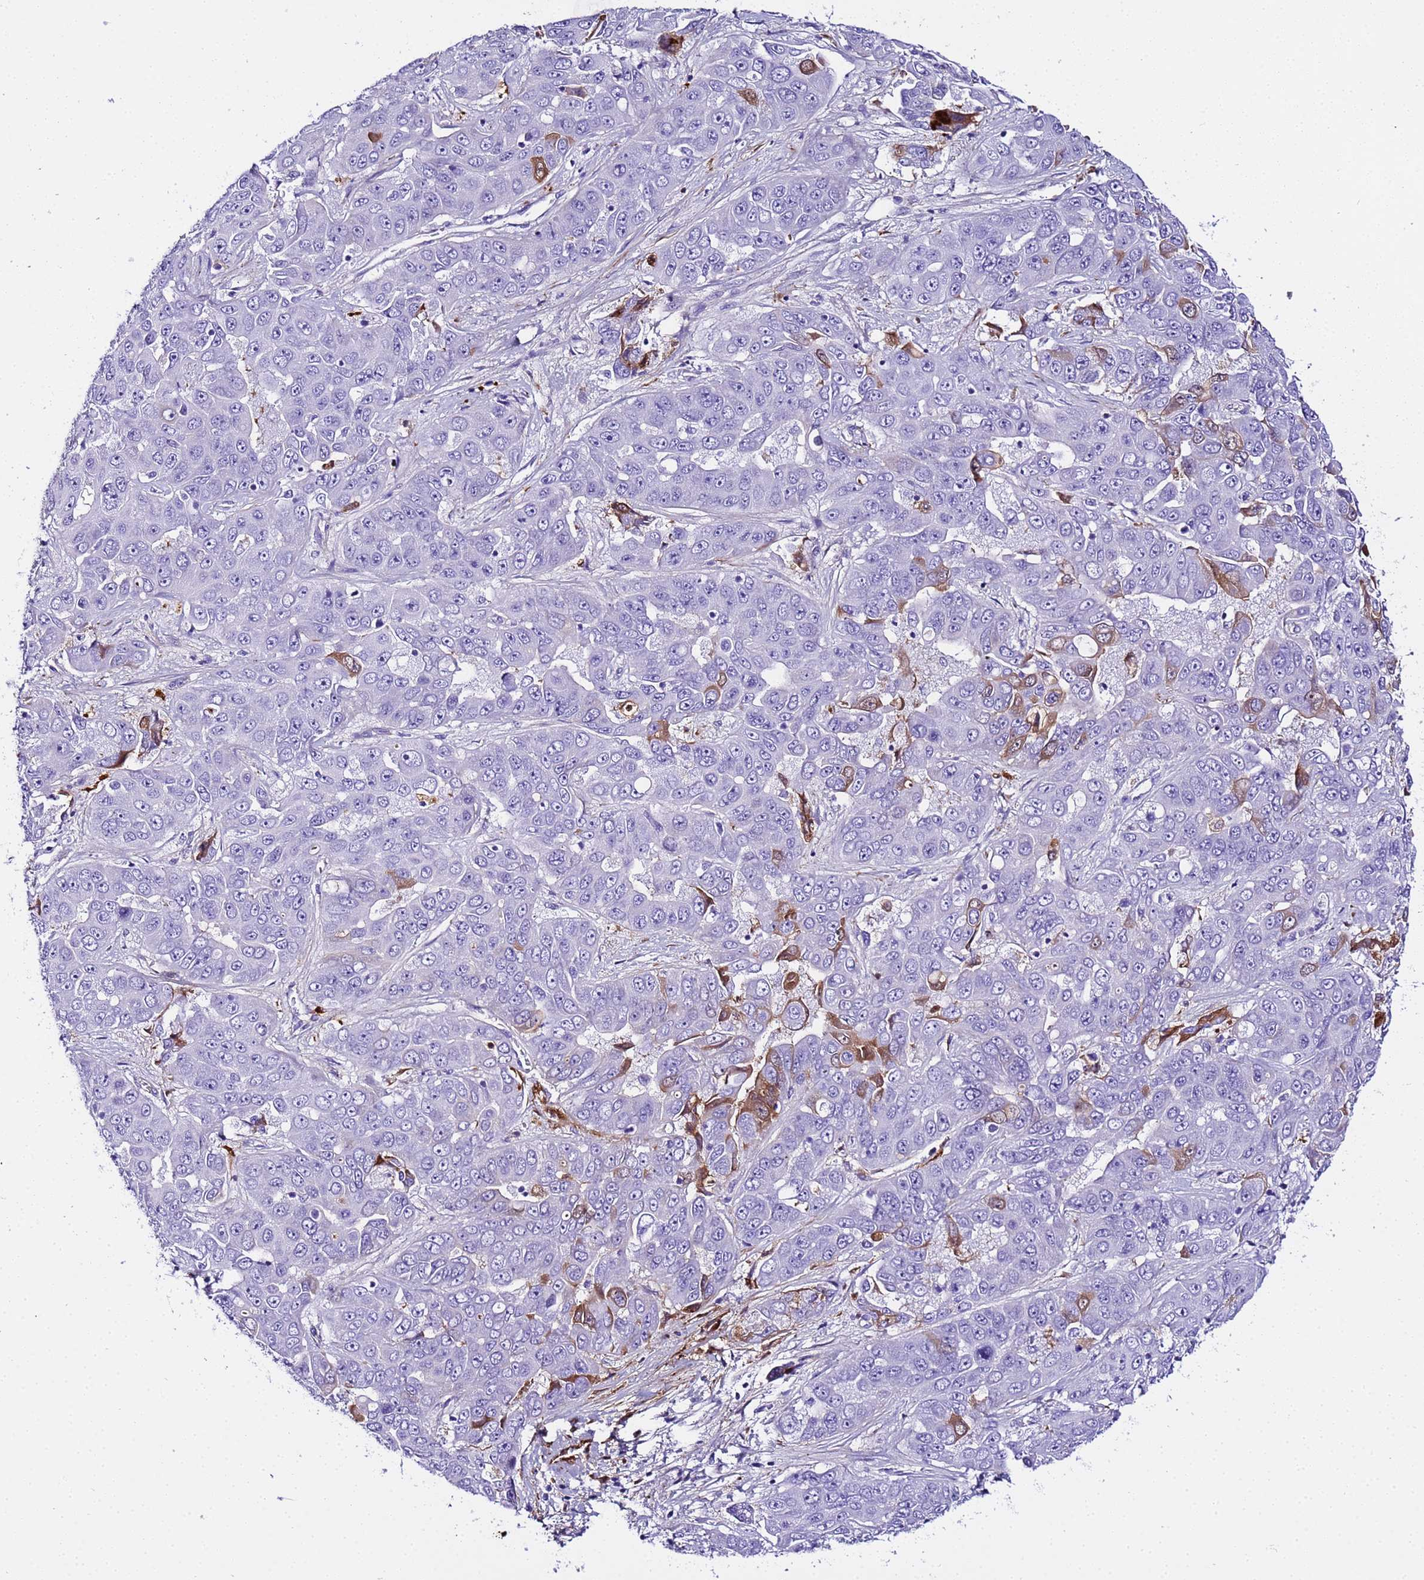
{"staining": {"intensity": "moderate", "quantity": "<25%", "location": "cytoplasmic/membranous"}, "tissue": "liver cancer", "cell_type": "Tumor cells", "image_type": "cancer", "snomed": [{"axis": "morphology", "description": "Cholangiocarcinoma"}, {"axis": "topography", "description": "Liver"}], "caption": "The image reveals immunohistochemical staining of liver cancer. There is moderate cytoplasmic/membranous positivity is appreciated in about <25% of tumor cells. (DAB (3,3'-diaminobenzidine) = brown stain, brightfield microscopy at high magnification).", "gene": "CFHR2", "patient": {"sex": "female", "age": 52}}